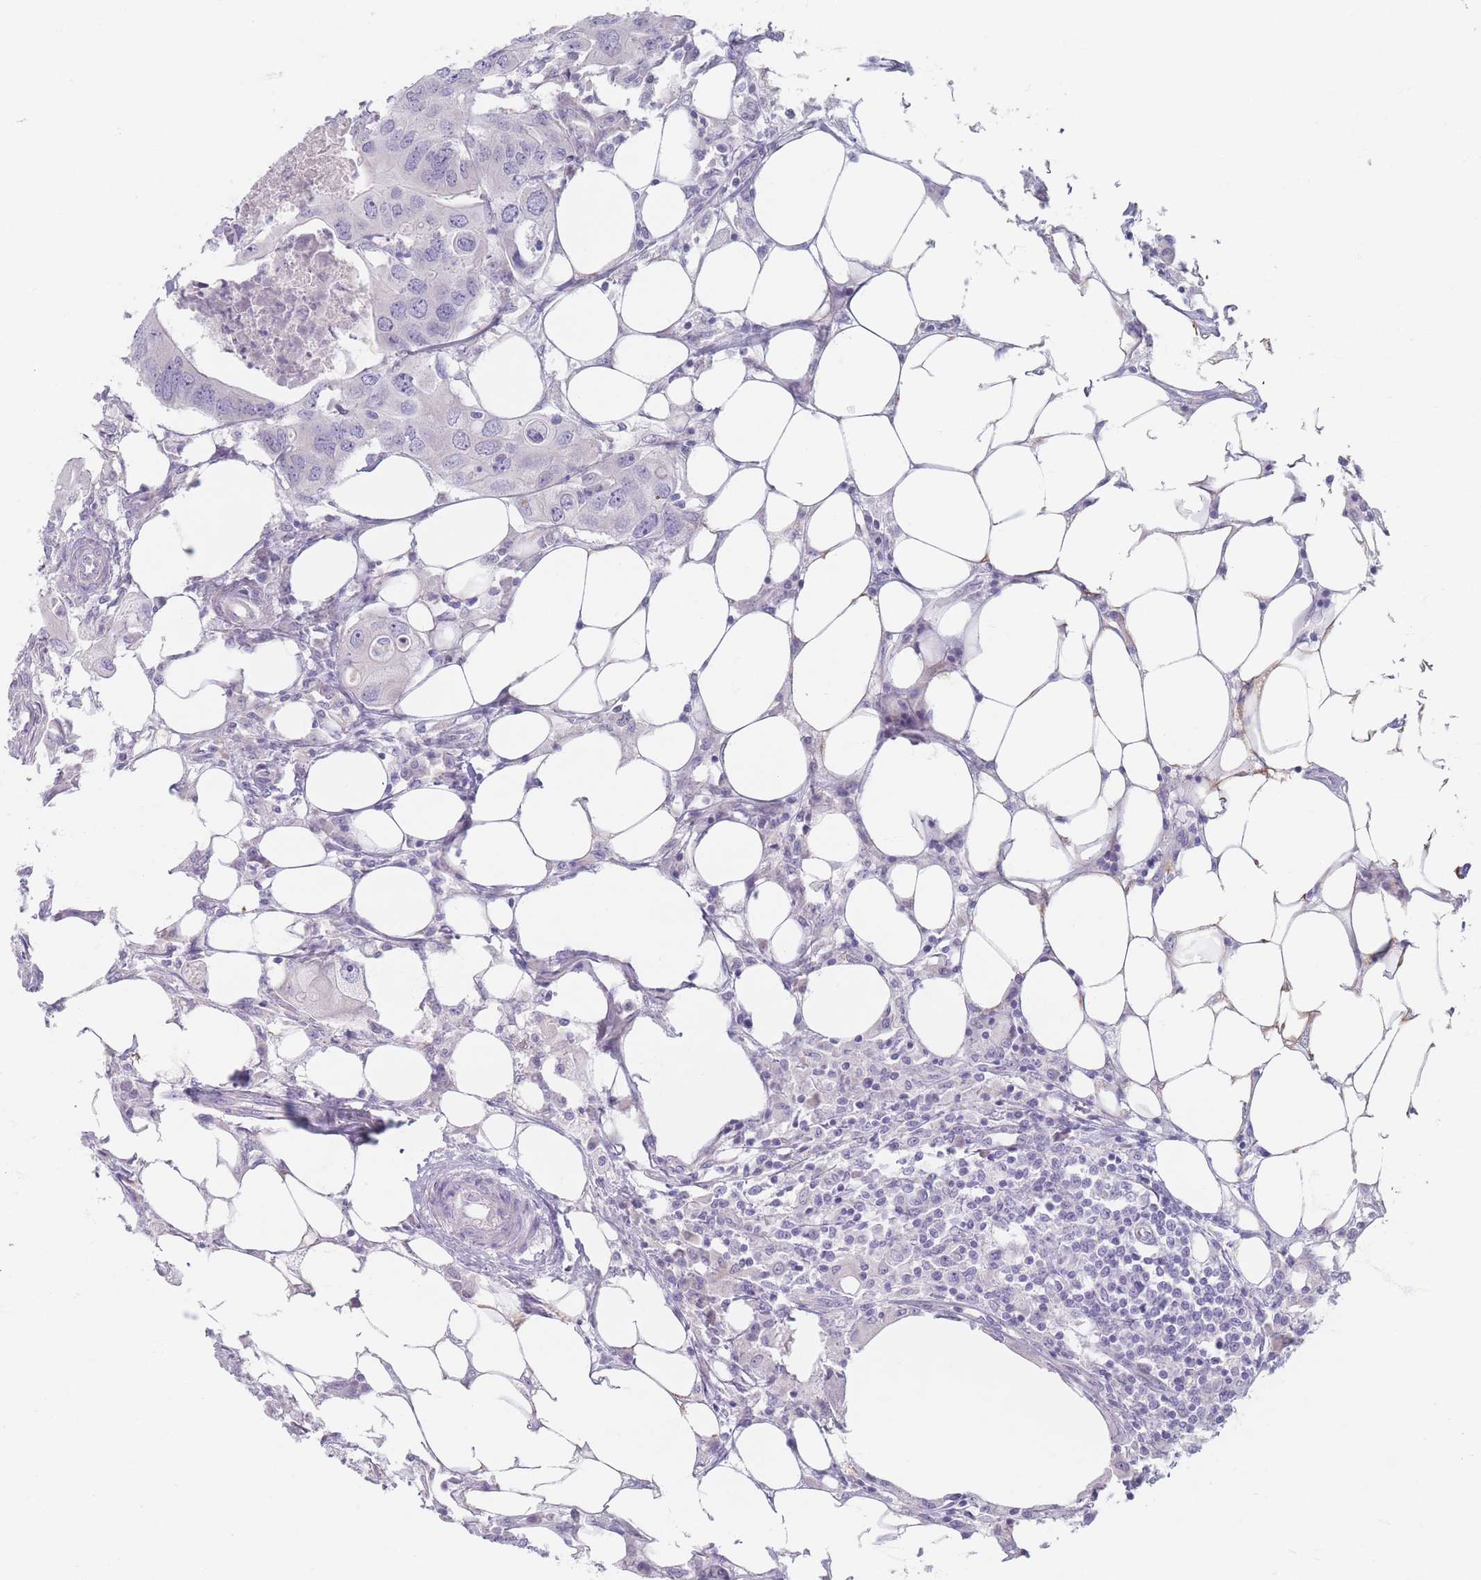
{"staining": {"intensity": "negative", "quantity": "none", "location": "none"}, "tissue": "colorectal cancer", "cell_type": "Tumor cells", "image_type": "cancer", "snomed": [{"axis": "morphology", "description": "Adenocarcinoma, NOS"}, {"axis": "topography", "description": "Colon"}], "caption": "DAB immunohistochemical staining of human colorectal cancer reveals no significant positivity in tumor cells.", "gene": "PIGM", "patient": {"sex": "male", "age": 71}}